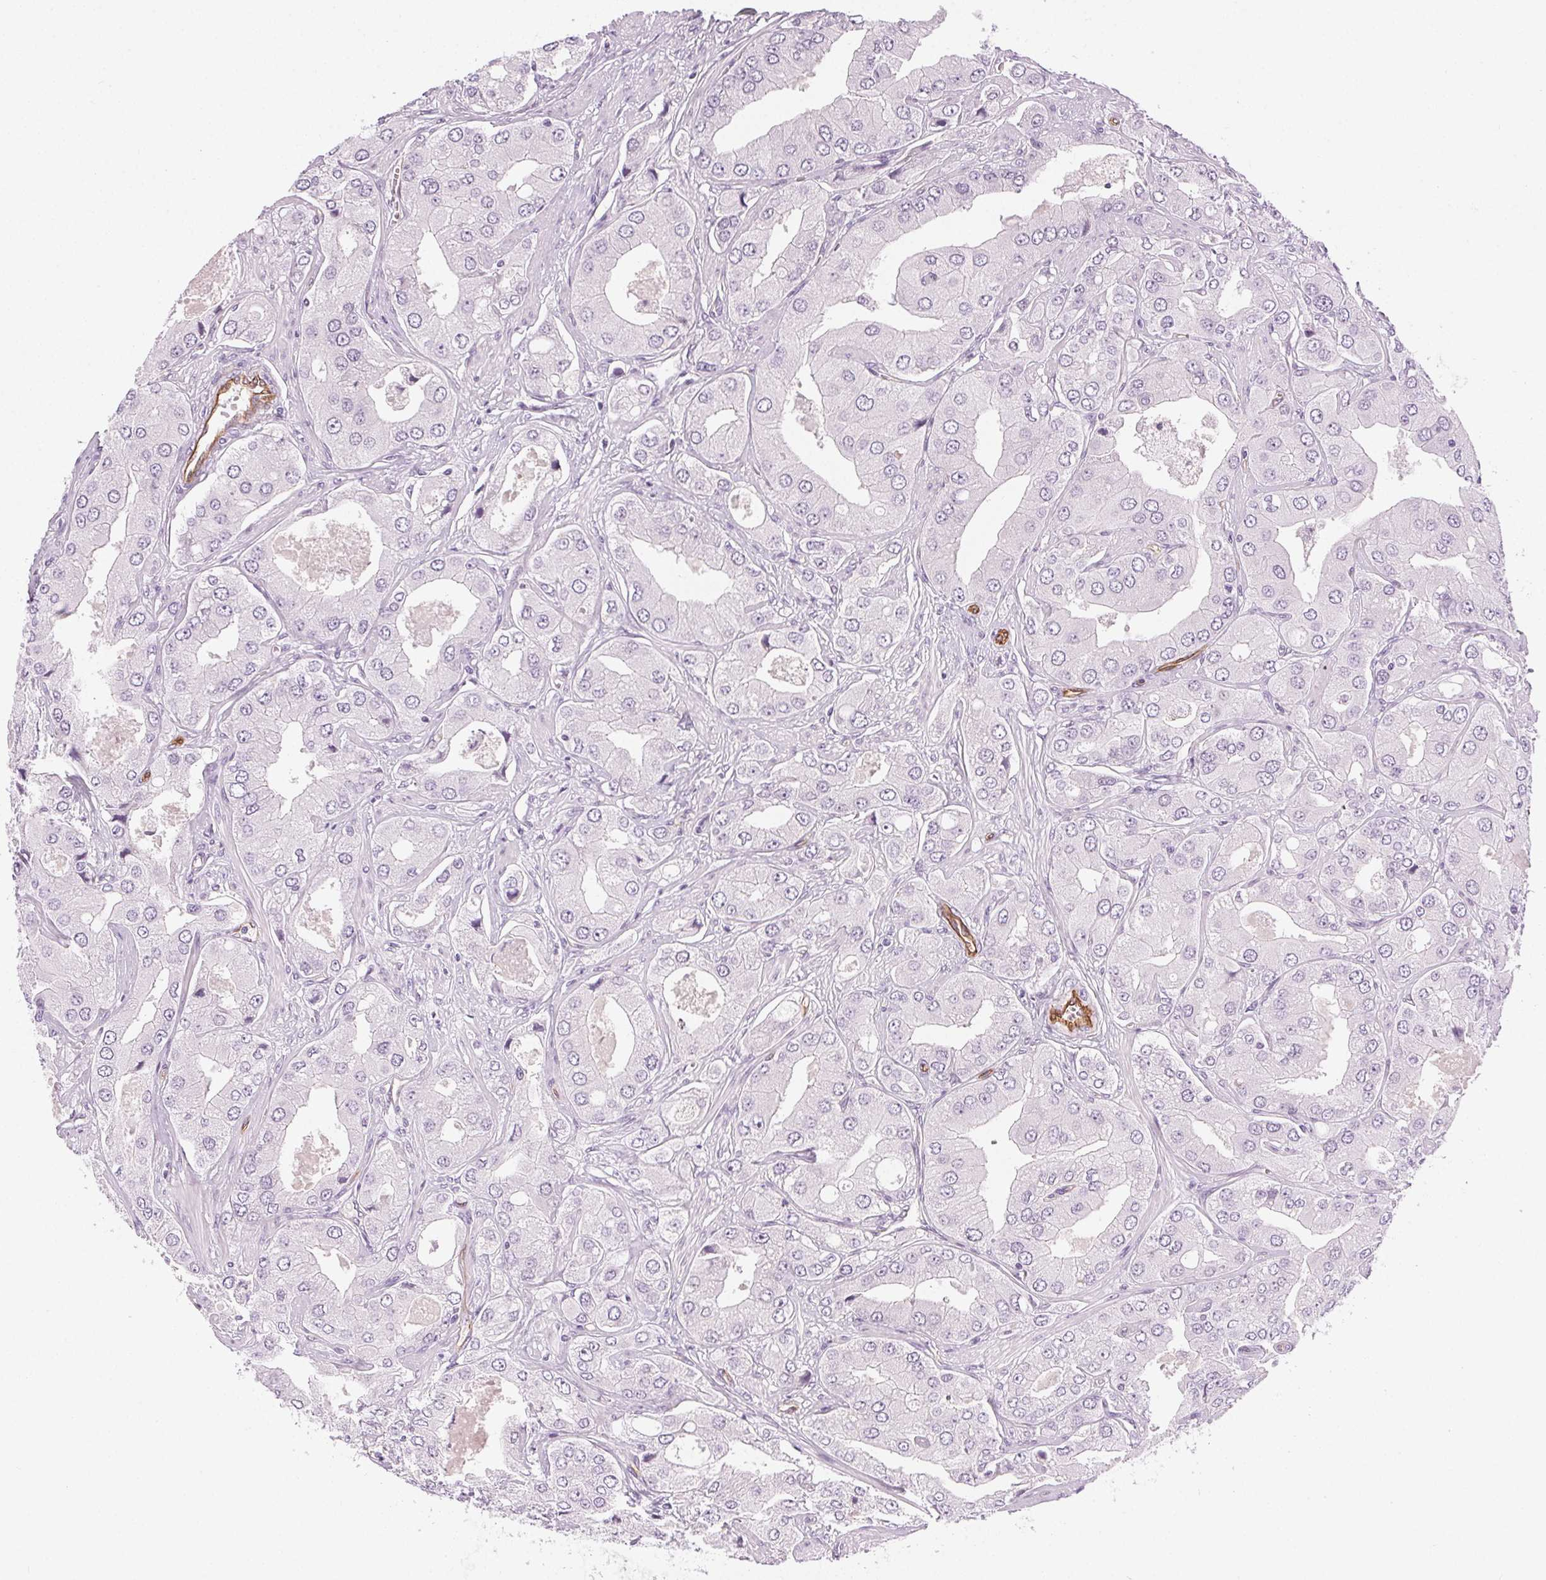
{"staining": {"intensity": "negative", "quantity": "none", "location": "none"}, "tissue": "prostate cancer", "cell_type": "Tumor cells", "image_type": "cancer", "snomed": [{"axis": "morphology", "description": "Adenocarcinoma, Low grade"}, {"axis": "topography", "description": "Prostate"}], "caption": "Immunohistochemistry (IHC) of human prostate adenocarcinoma (low-grade) displays no staining in tumor cells.", "gene": "AIF1L", "patient": {"sex": "male", "age": 60}}